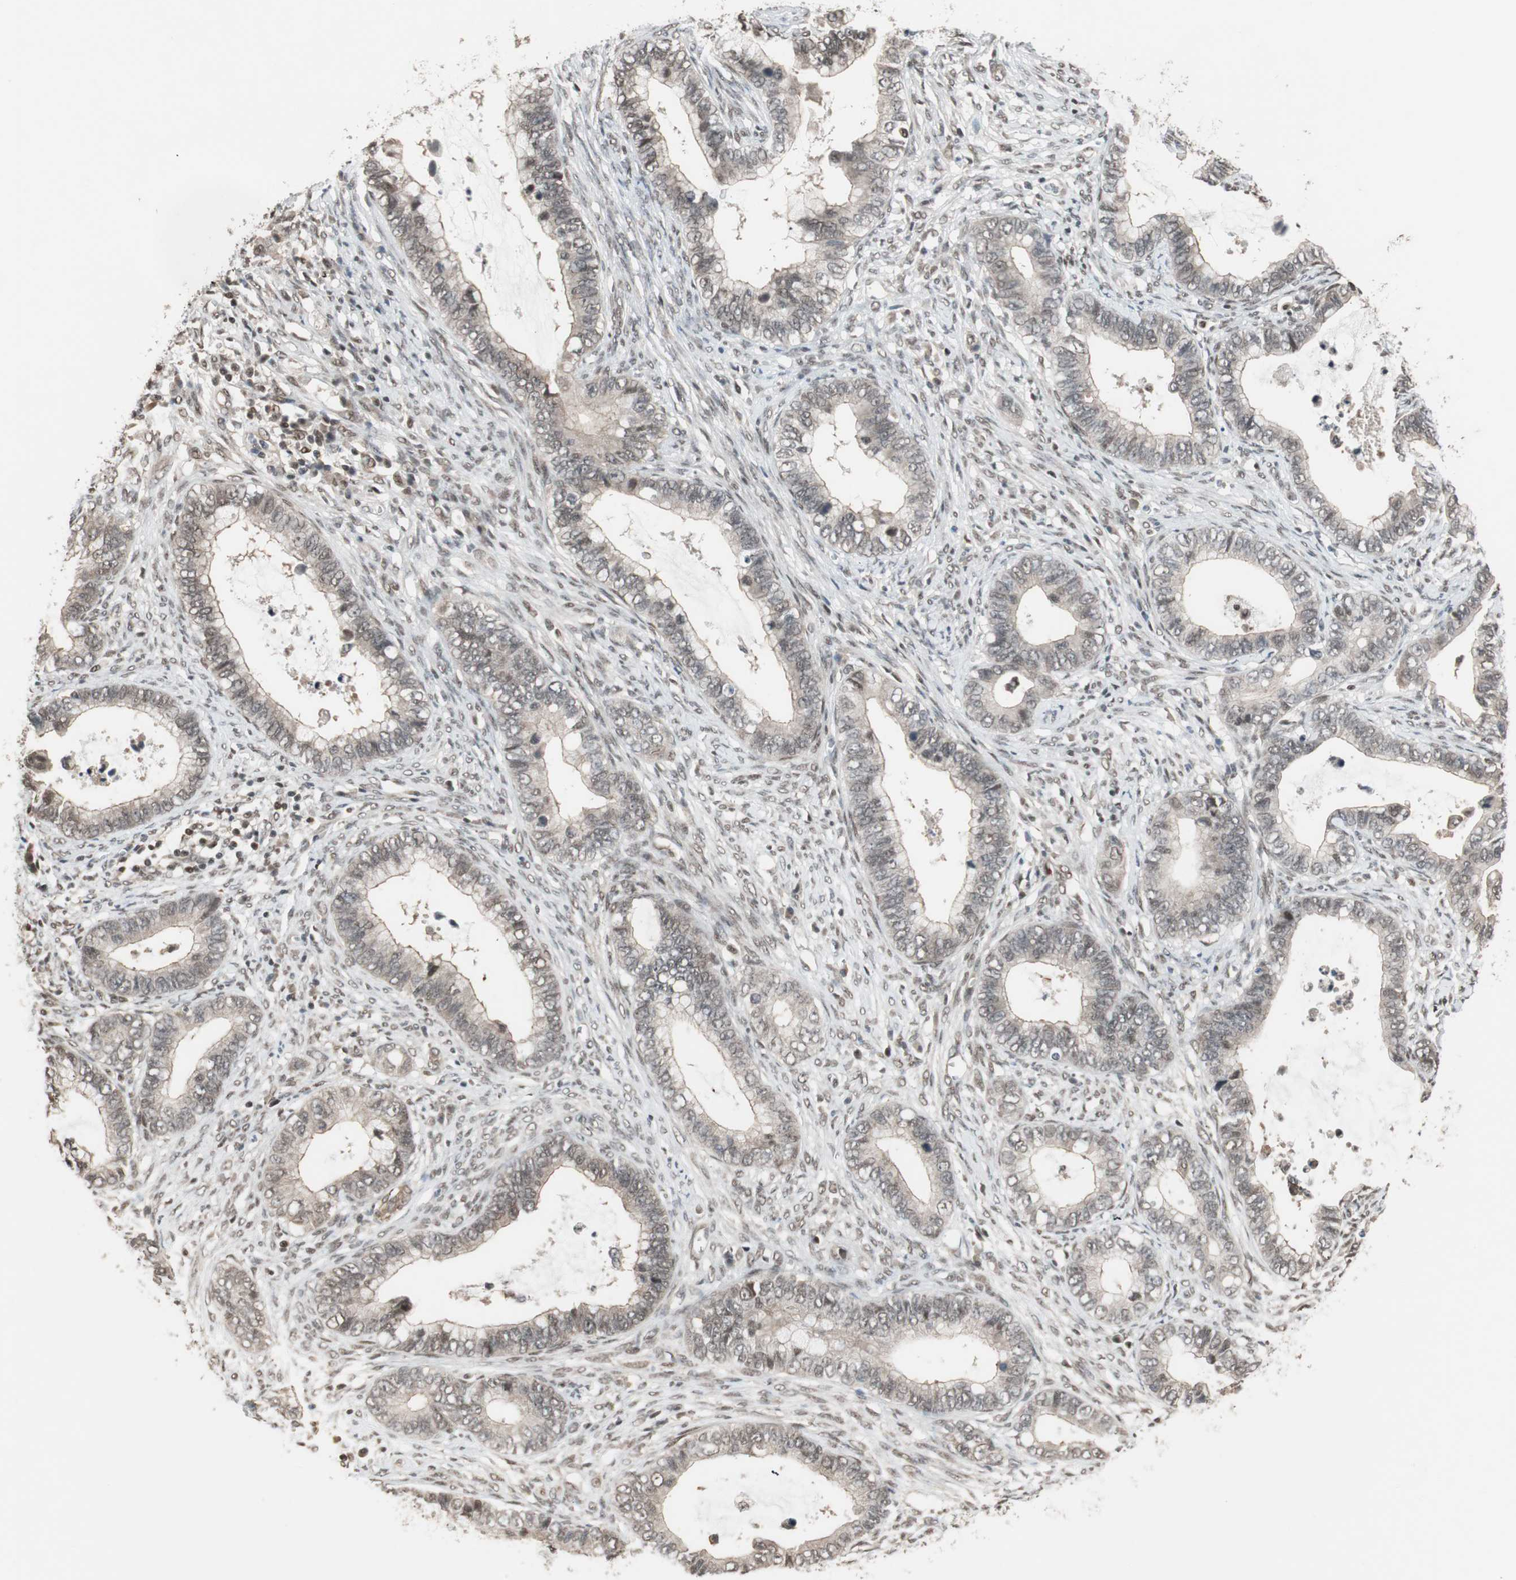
{"staining": {"intensity": "weak", "quantity": "<25%", "location": "cytoplasmic/membranous"}, "tissue": "cervical cancer", "cell_type": "Tumor cells", "image_type": "cancer", "snomed": [{"axis": "morphology", "description": "Adenocarcinoma, NOS"}, {"axis": "topography", "description": "Cervix"}], "caption": "Human cervical cancer (adenocarcinoma) stained for a protein using immunohistochemistry demonstrates no staining in tumor cells.", "gene": "DRAP1", "patient": {"sex": "female", "age": 44}}